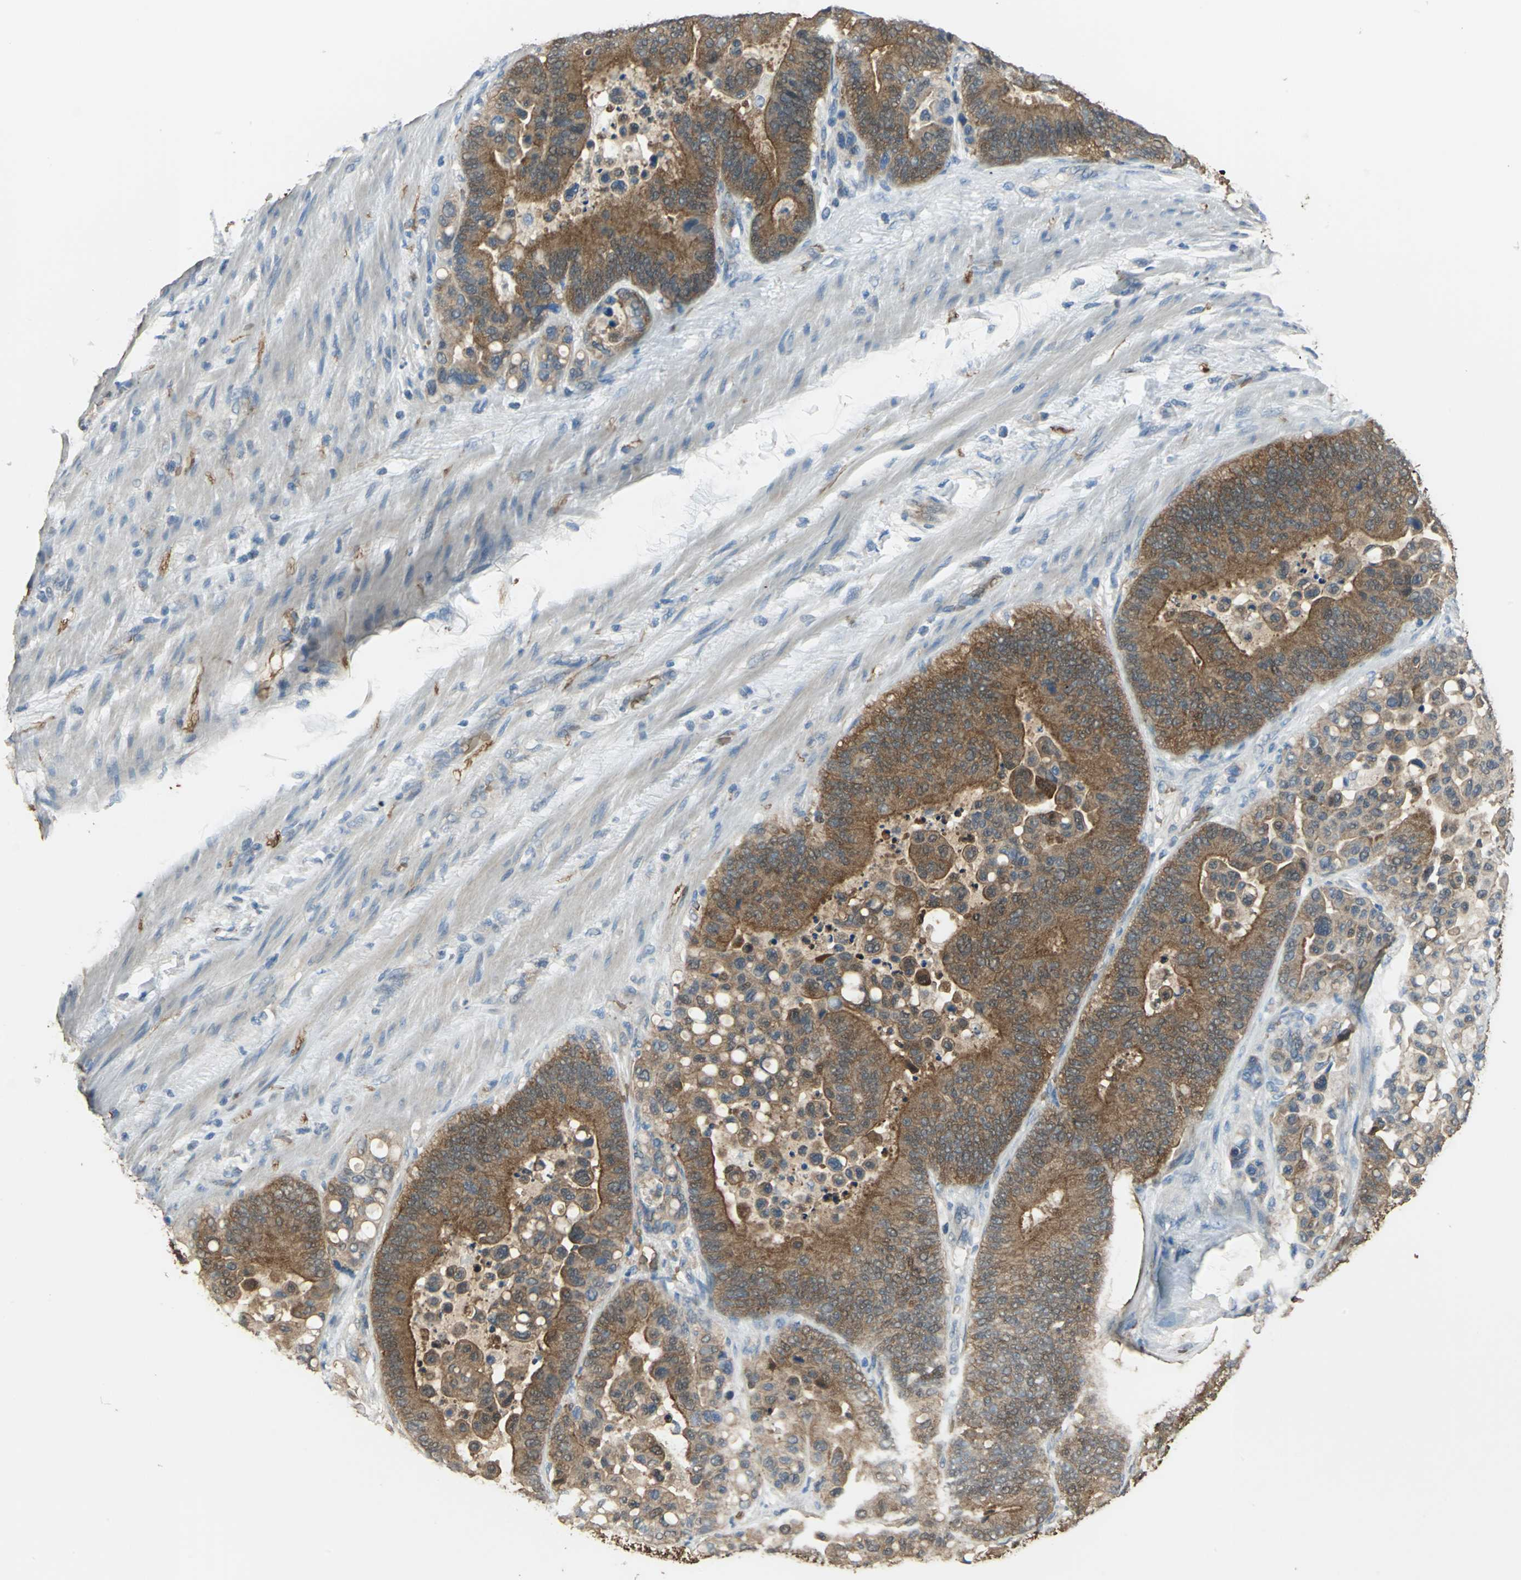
{"staining": {"intensity": "moderate", "quantity": ">75%", "location": "cytoplasmic/membranous,nuclear"}, "tissue": "colorectal cancer", "cell_type": "Tumor cells", "image_type": "cancer", "snomed": [{"axis": "morphology", "description": "Normal tissue, NOS"}, {"axis": "morphology", "description": "Adenocarcinoma, NOS"}, {"axis": "topography", "description": "Colon"}], "caption": "Immunohistochemical staining of colorectal cancer (adenocarcinoma) exhibits medium levels of moderate cytoplasmic/membranous and nuclear protein positivity in about >75% of tumor cells.", "gene": "DDAH1", "patient": {"sex": "male", "age": 82}}